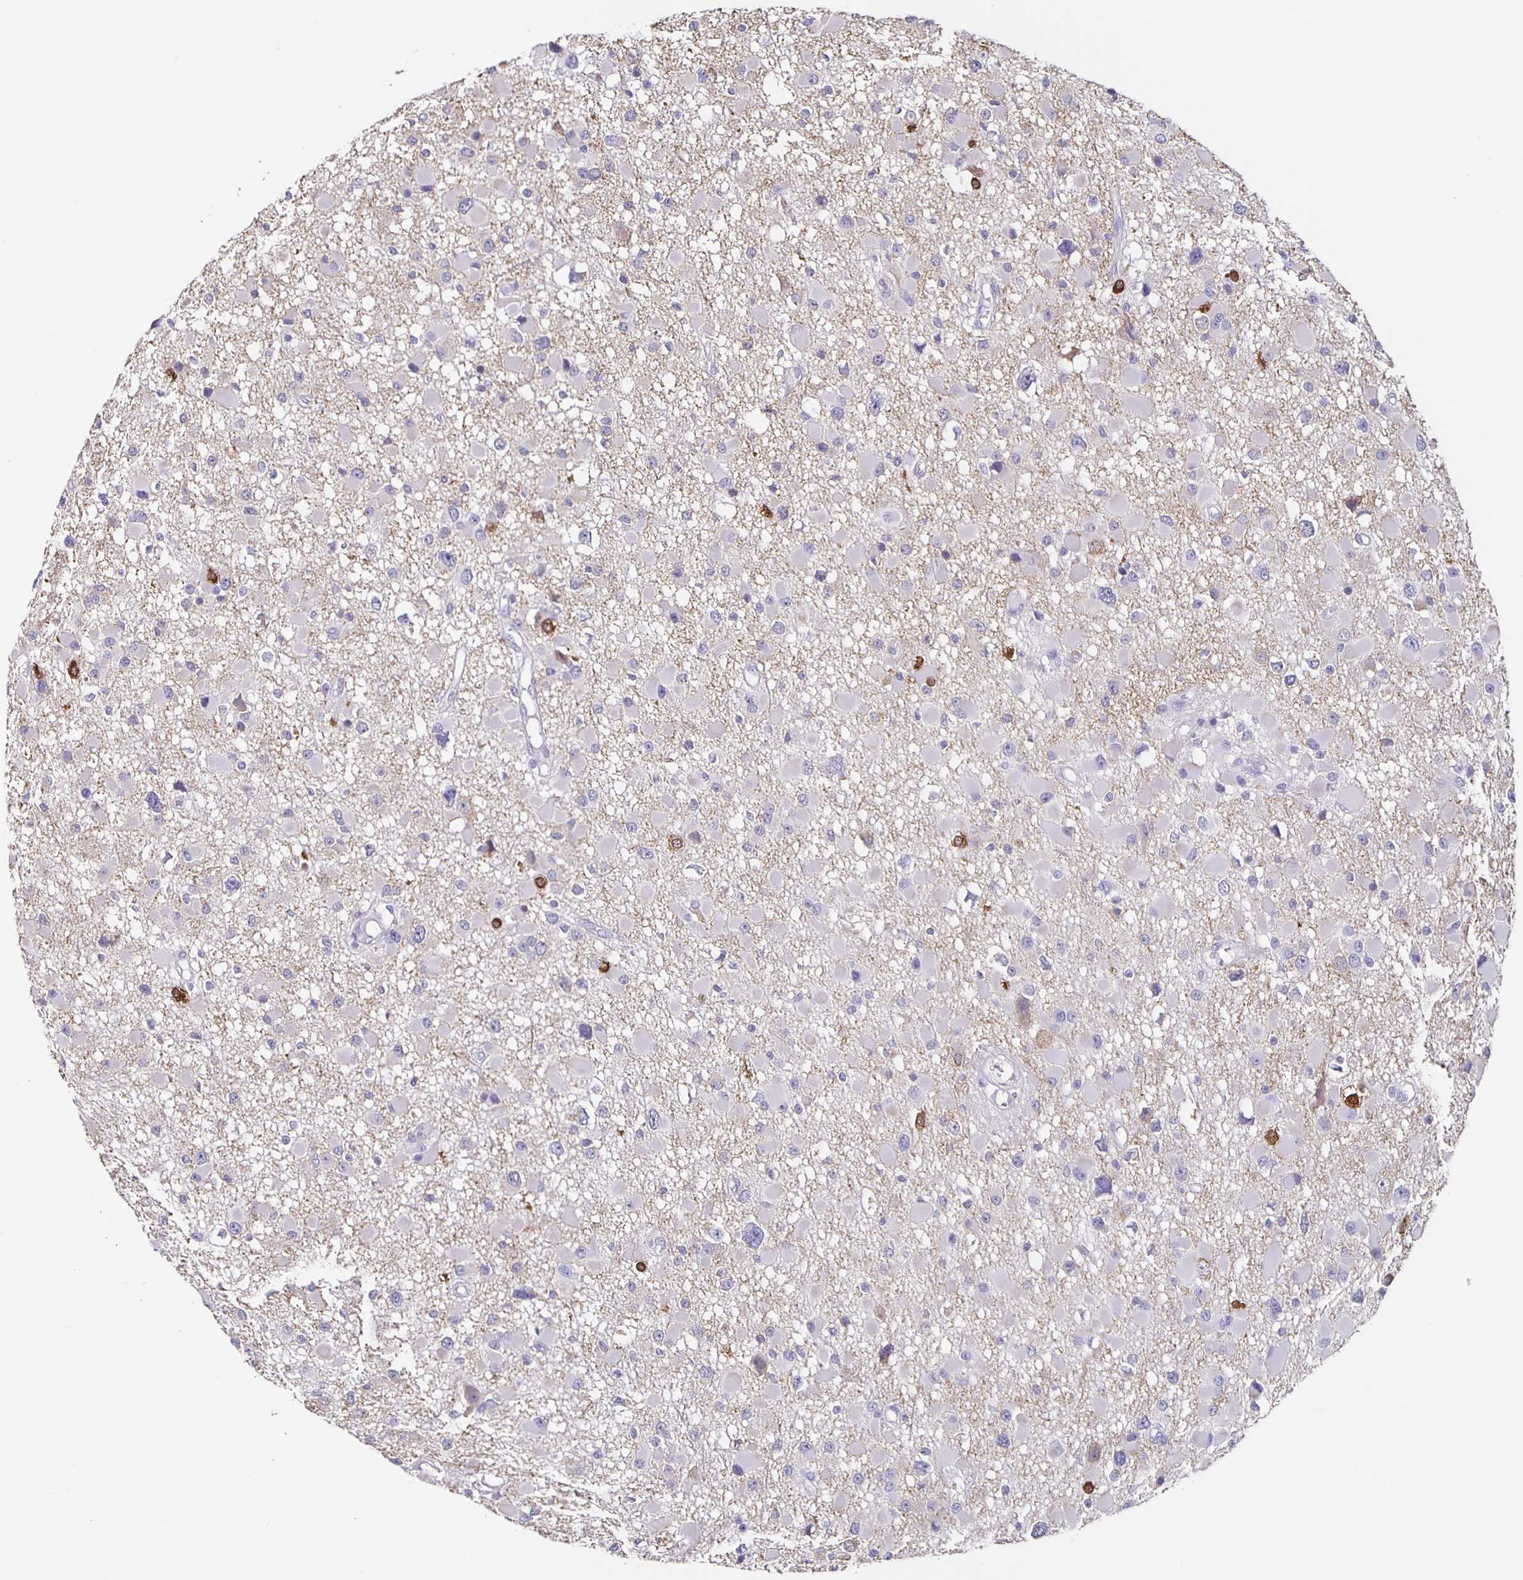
{"staining": {"intensity": "negative", "quantity": "none", "location": "none"}, "tissue": "glioma", "cell_type": "Tumor cells", "image_type": "cancer", "snomed": [{"axis": "morphology", "description": "Glioma, malignant, High grade"}, {"axis": "topography", "description": "Brain"}], "caption": "A high-resolution micrograph shows immunohistochemistry staining of malignant glioma (high-grade), which exhibits no significant positivity in tumor cells.", "gene": "TPPP", "patient": {"sex": "male", "age": 54}}